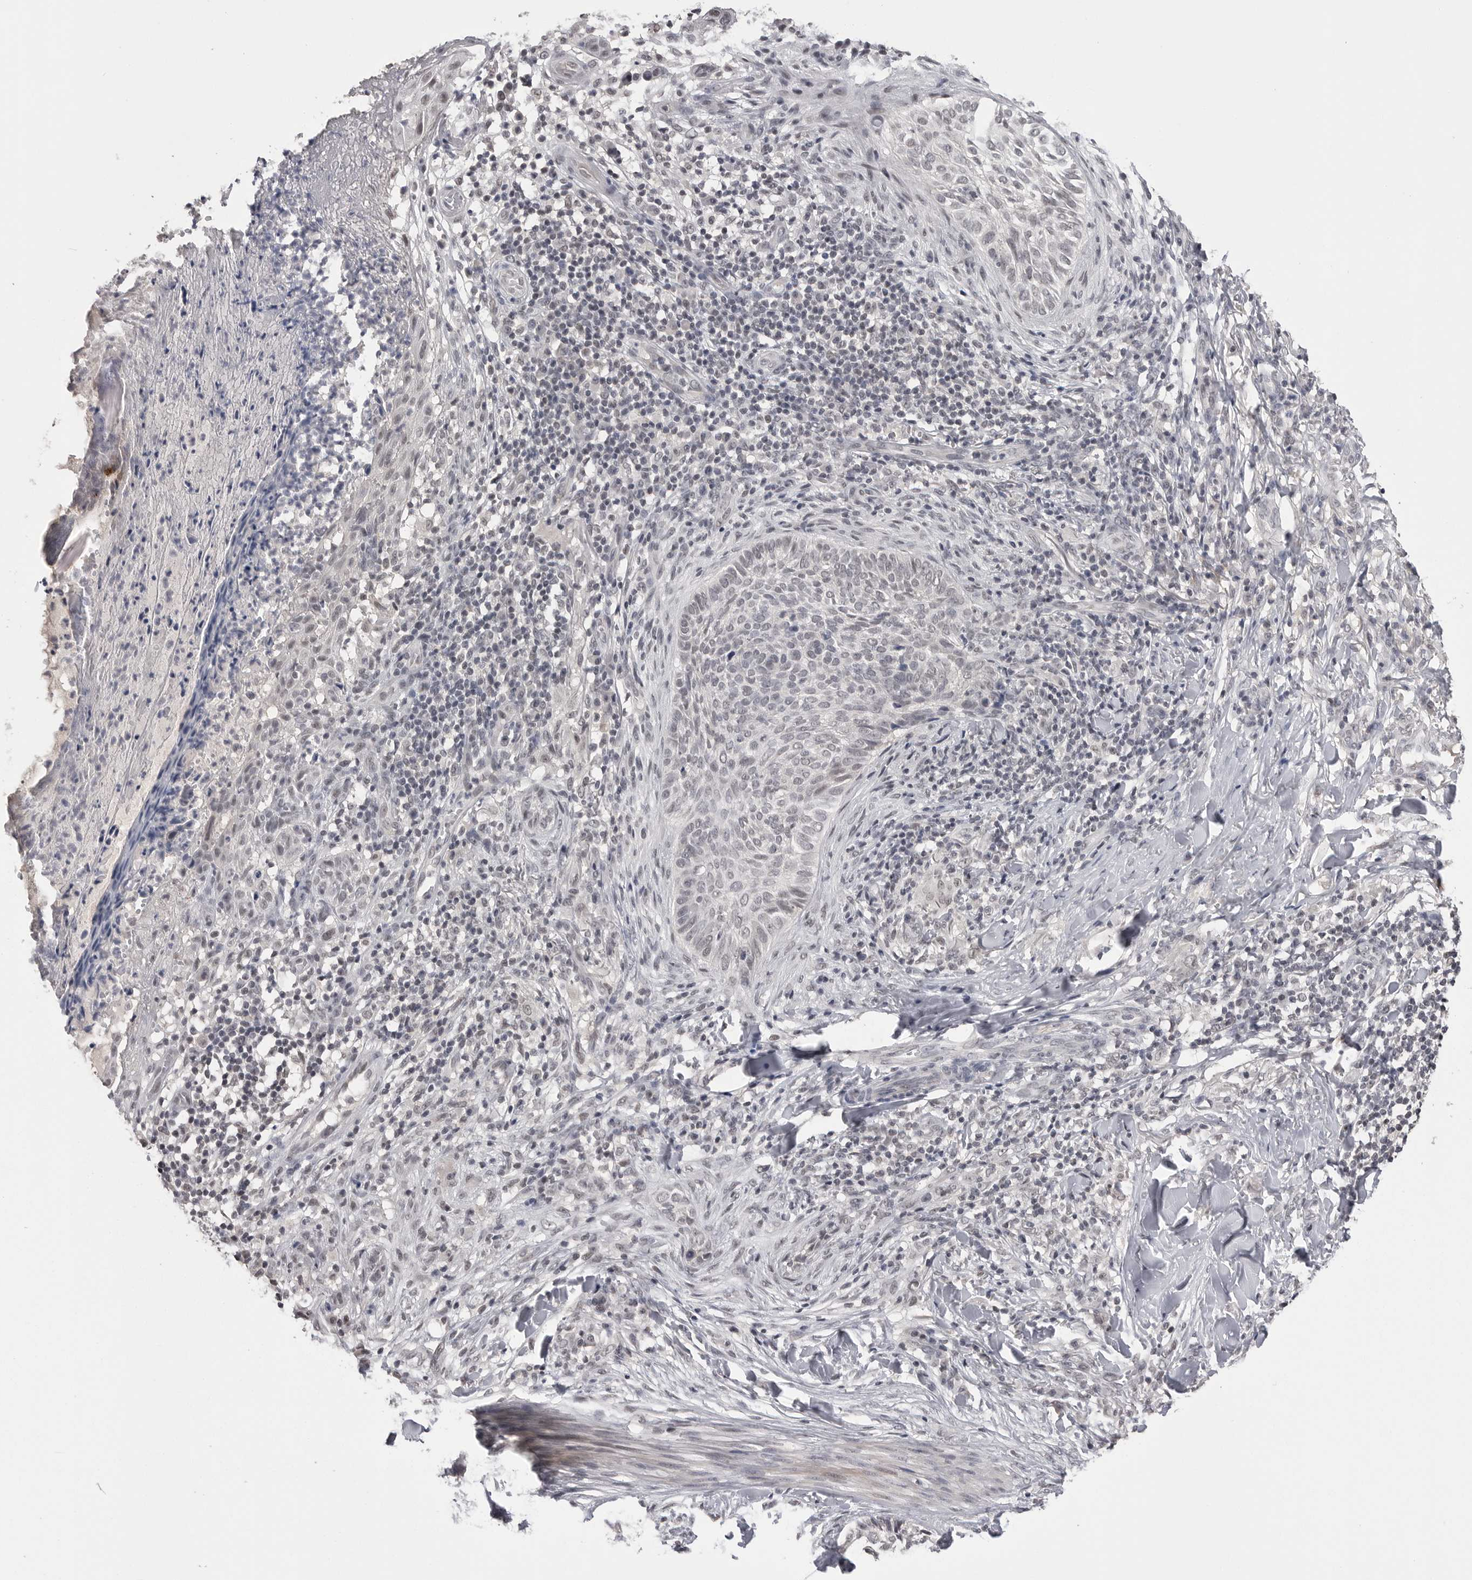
{"staining": {"intensity": "negative", "quantity": "none", "location": "none"}, "tissue": "skin cancer", "cell_type": "Tumor cells", "image_type": "cancer", "snomed": [{"axis": "morphology", "description": "Normal tissue, NOS"}, {"axis": "morphology", "description": "Basal cell carcinoma"}, {"axis": "topography", "description": "Skin"}], "caption": "This micrograph is of skin cancer (basal cell carcinoma) stained with IHC to label a protein in brown with the nuclei are counter-stained blue. There is no positivity in tumor cells.", "gene": "DLG2", "patient": {"sex": "male", "age": 67}}